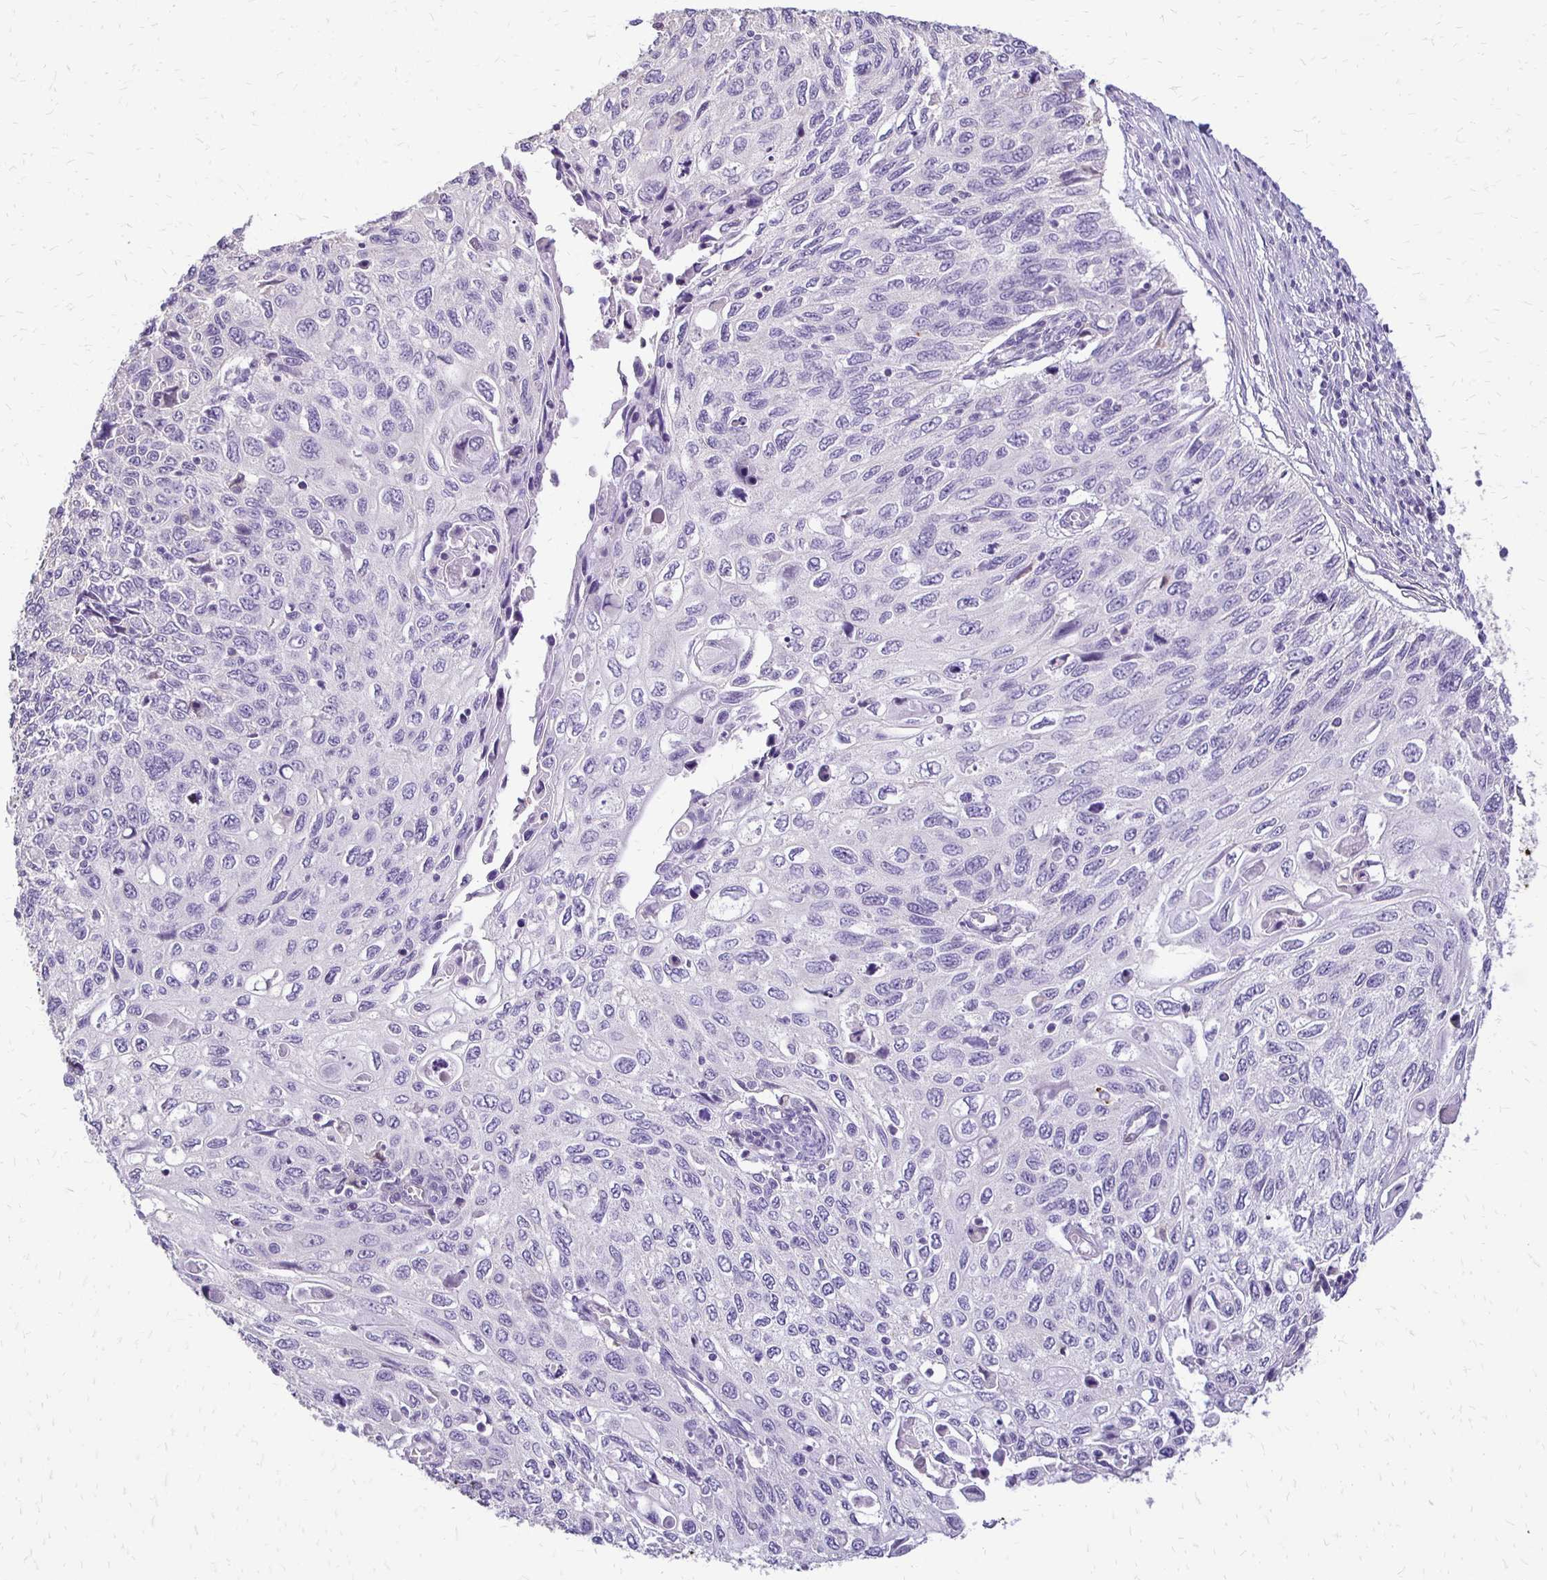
{"staining": {"intensity": "negative", "quantity": "none", "location": "none"}, "tissue": "cervical cancer", "cell_type": "Tumor cells", "image_type": "cancer", "snomed": [{"axis": "morphology", "description": "Squamous cell carcinoma, NOS"}, {"axis": "topography", "description": "Cervix"}], "caption": "Histopathology image shows no protein staining in tumor cells of cervical cancer tissue.", "gene": "ALPG", "patient": {"sex": "female", "age": 70}}